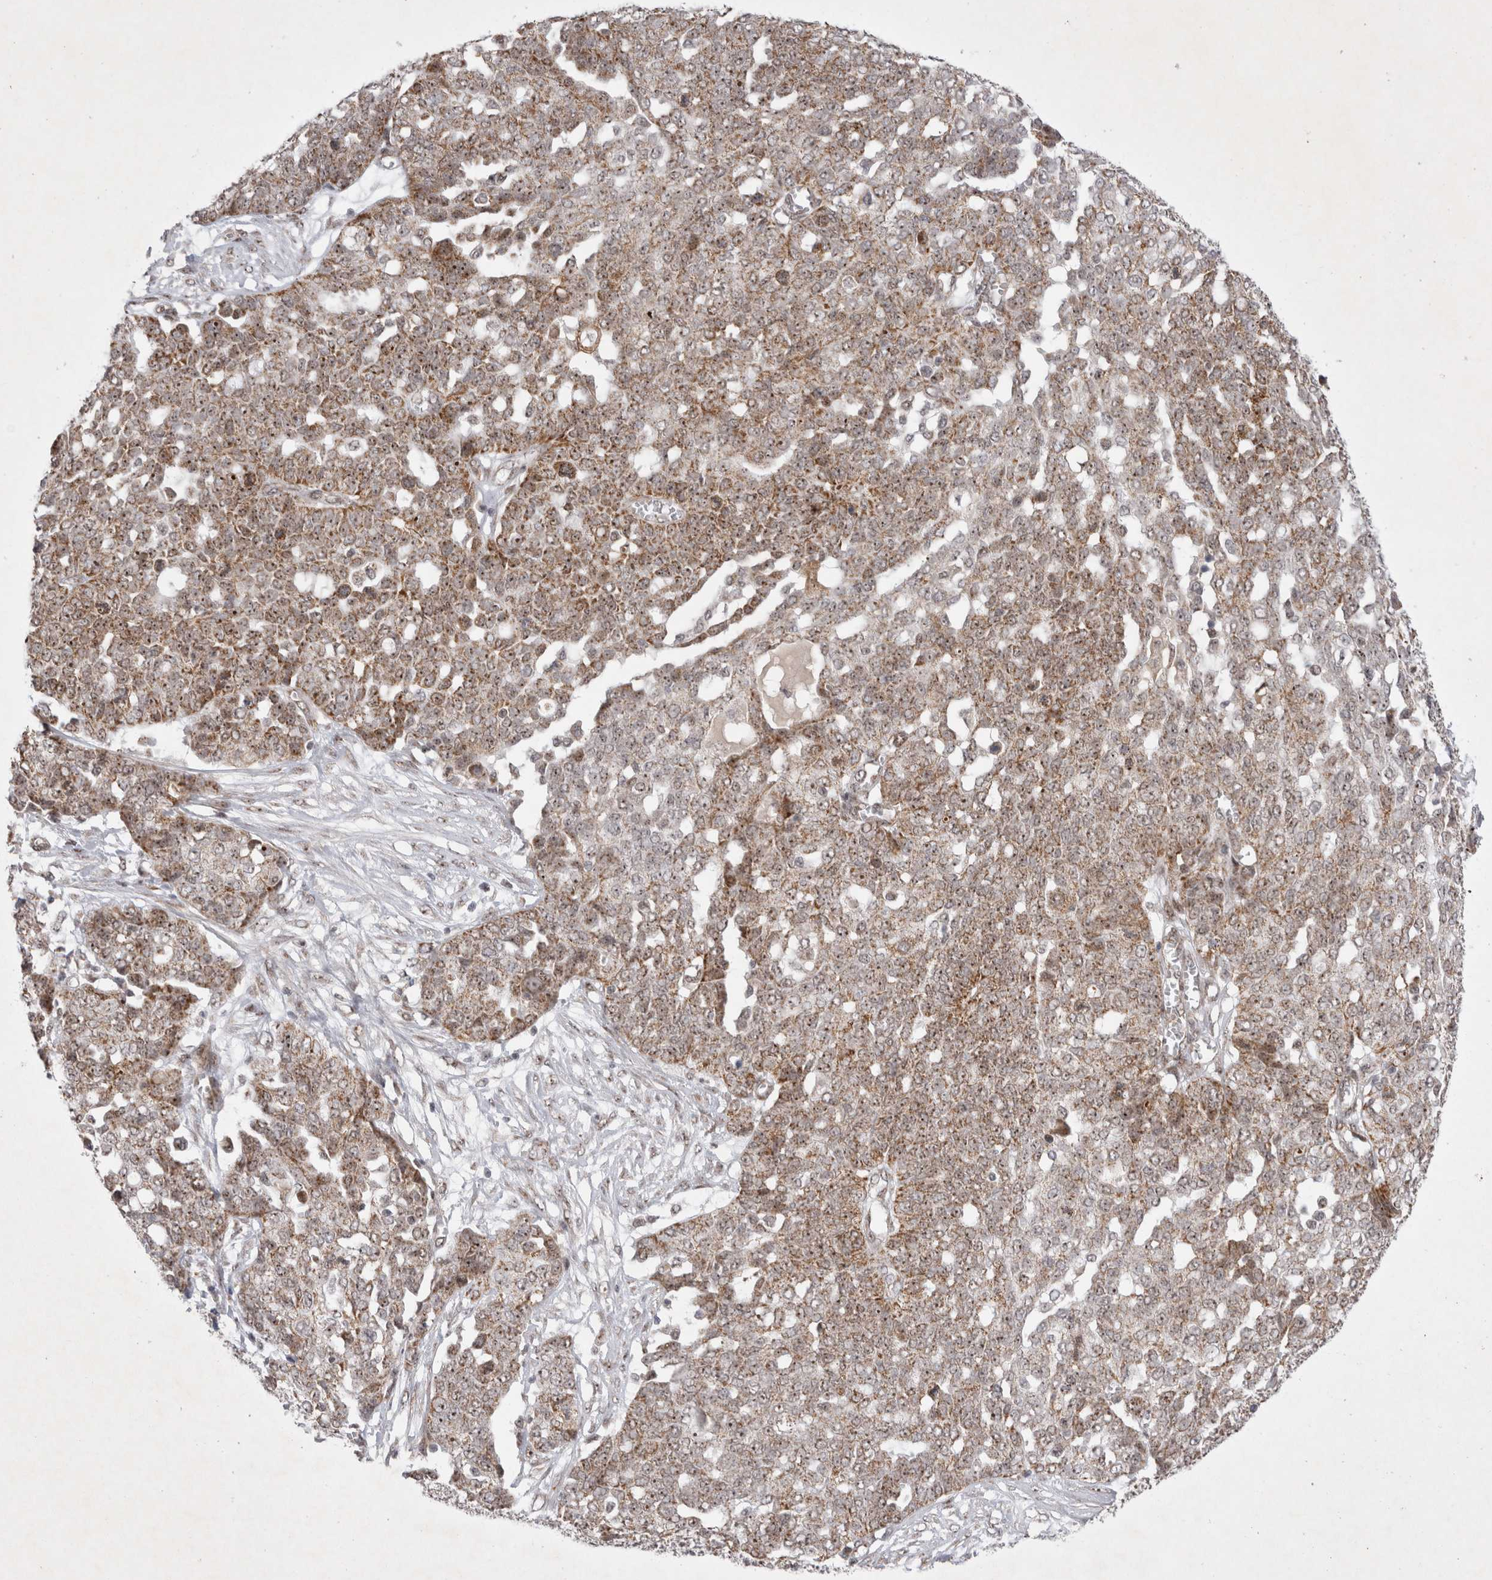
{"staining": {"intensity": "moderate", "quantity": ">75%", "location": "cytoplasmic/membranous,nuclear"}, "tissue": "ovarian cancer", "cell_type": "Tumor cells", "image_type": "cancer", "snomed": [{"axis": "morphology", "description": "Cystadenocarcinoma, serous, NOS"}, {"axis": "topography", "description": "Soft tissue"}, {"axis": "topography", "description": "Ovary"}], "caption": "Protein expression analysis of ovarian cancer displays moderate cytoplasmic/membranous and nuclear staining in about >75% of tumor cells.", "gene": "MRPL37", "patient": {"sex": "female", "age": 57}}